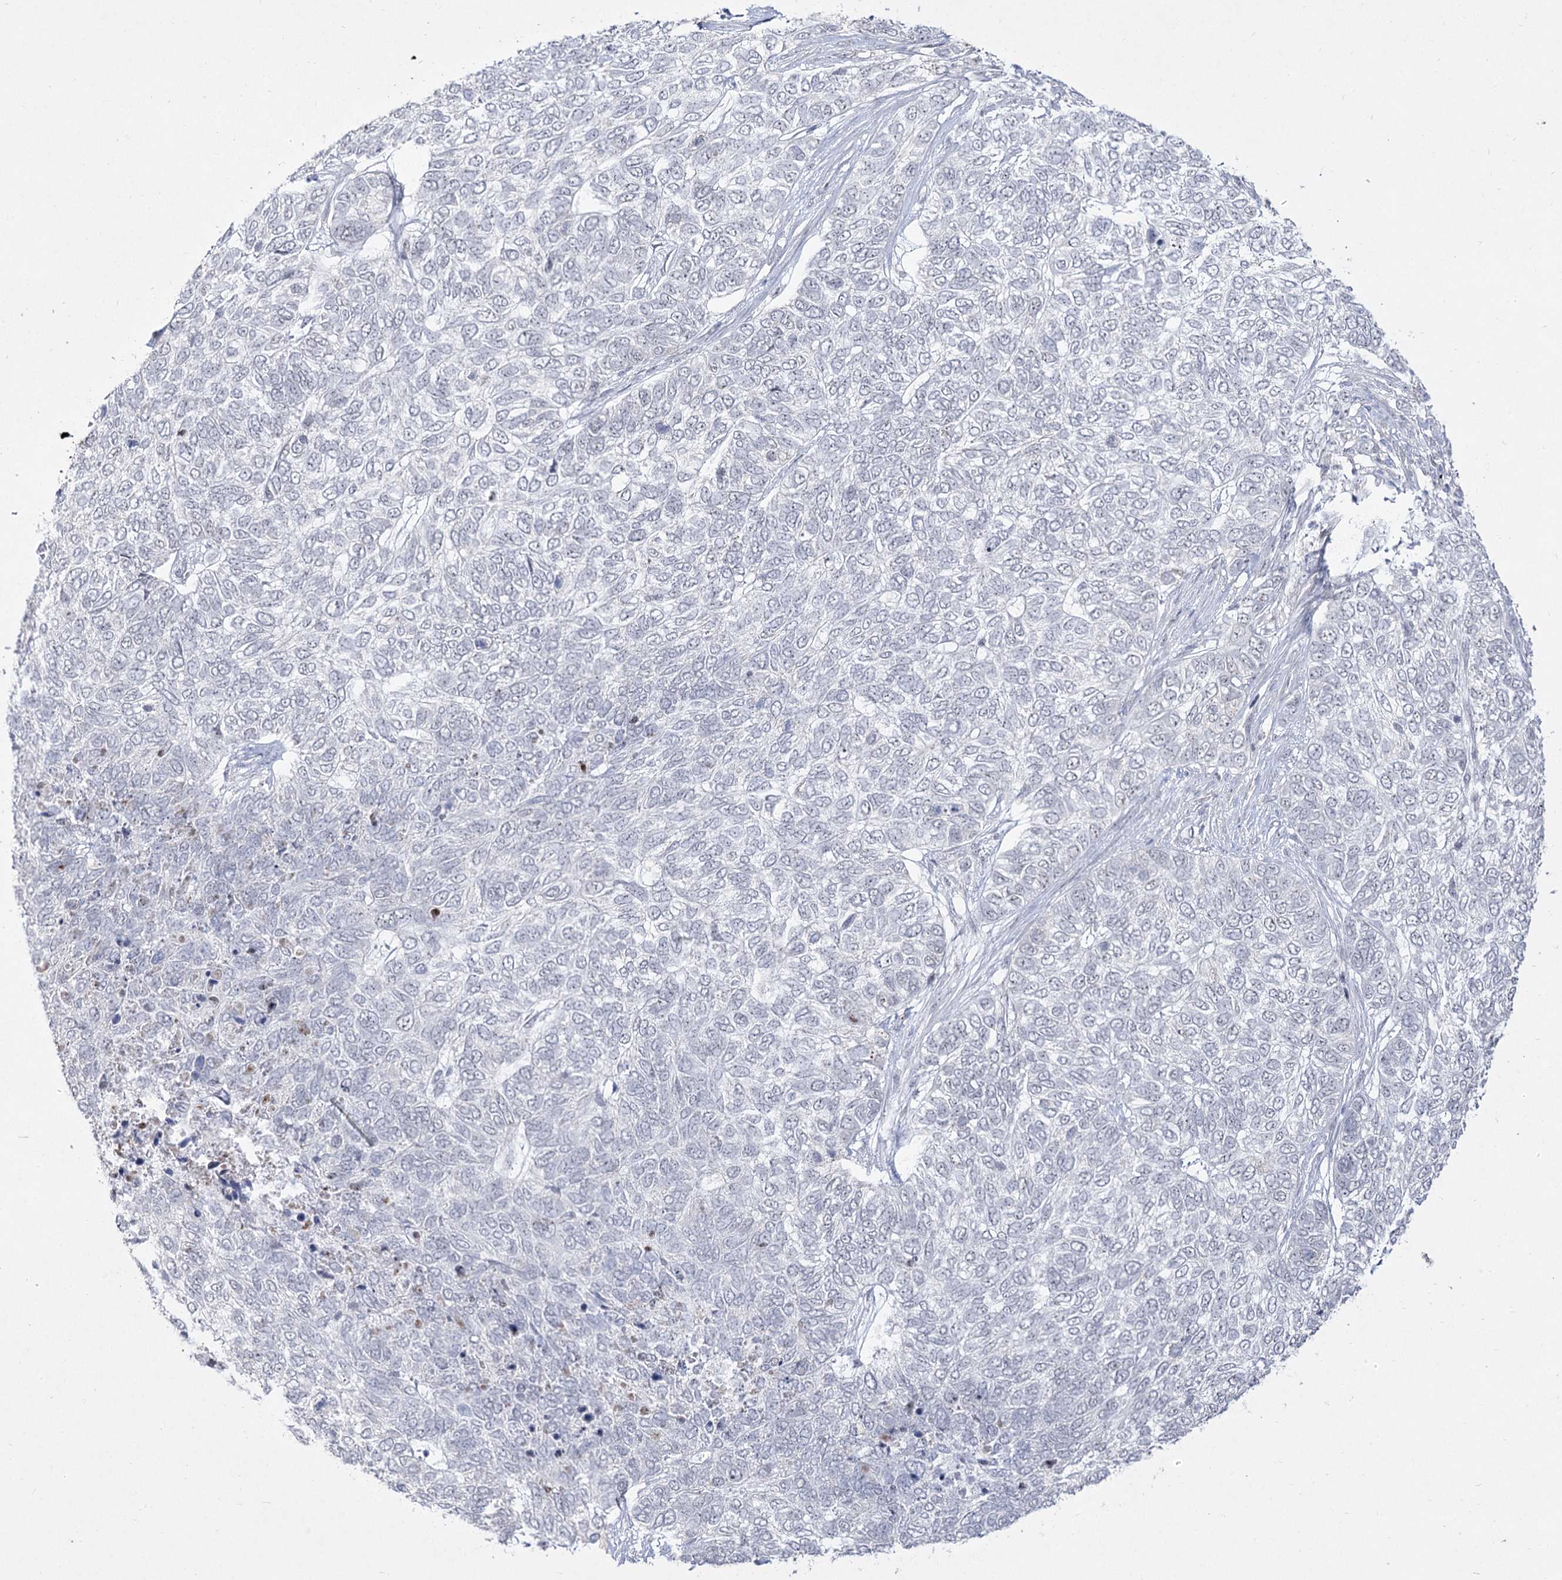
{"staining": {"intensity": "negative", "quantity": "none", "location": "none"}, "tissue": "skin cancer", "cell_type": "Tumor cells", "image_type": "cancer", "snomed": [{"axis": "morphology", "description": "Basal cell carcinoma"}, {"axis": "topography", "description": "Skin"}], "caption": "This is an immunohistochemistry image of human skin basal cell carcinoma. There is no staining in tumor cells.", "gene": "DDX50", "patient": {"sex": "female", "age": 65}}